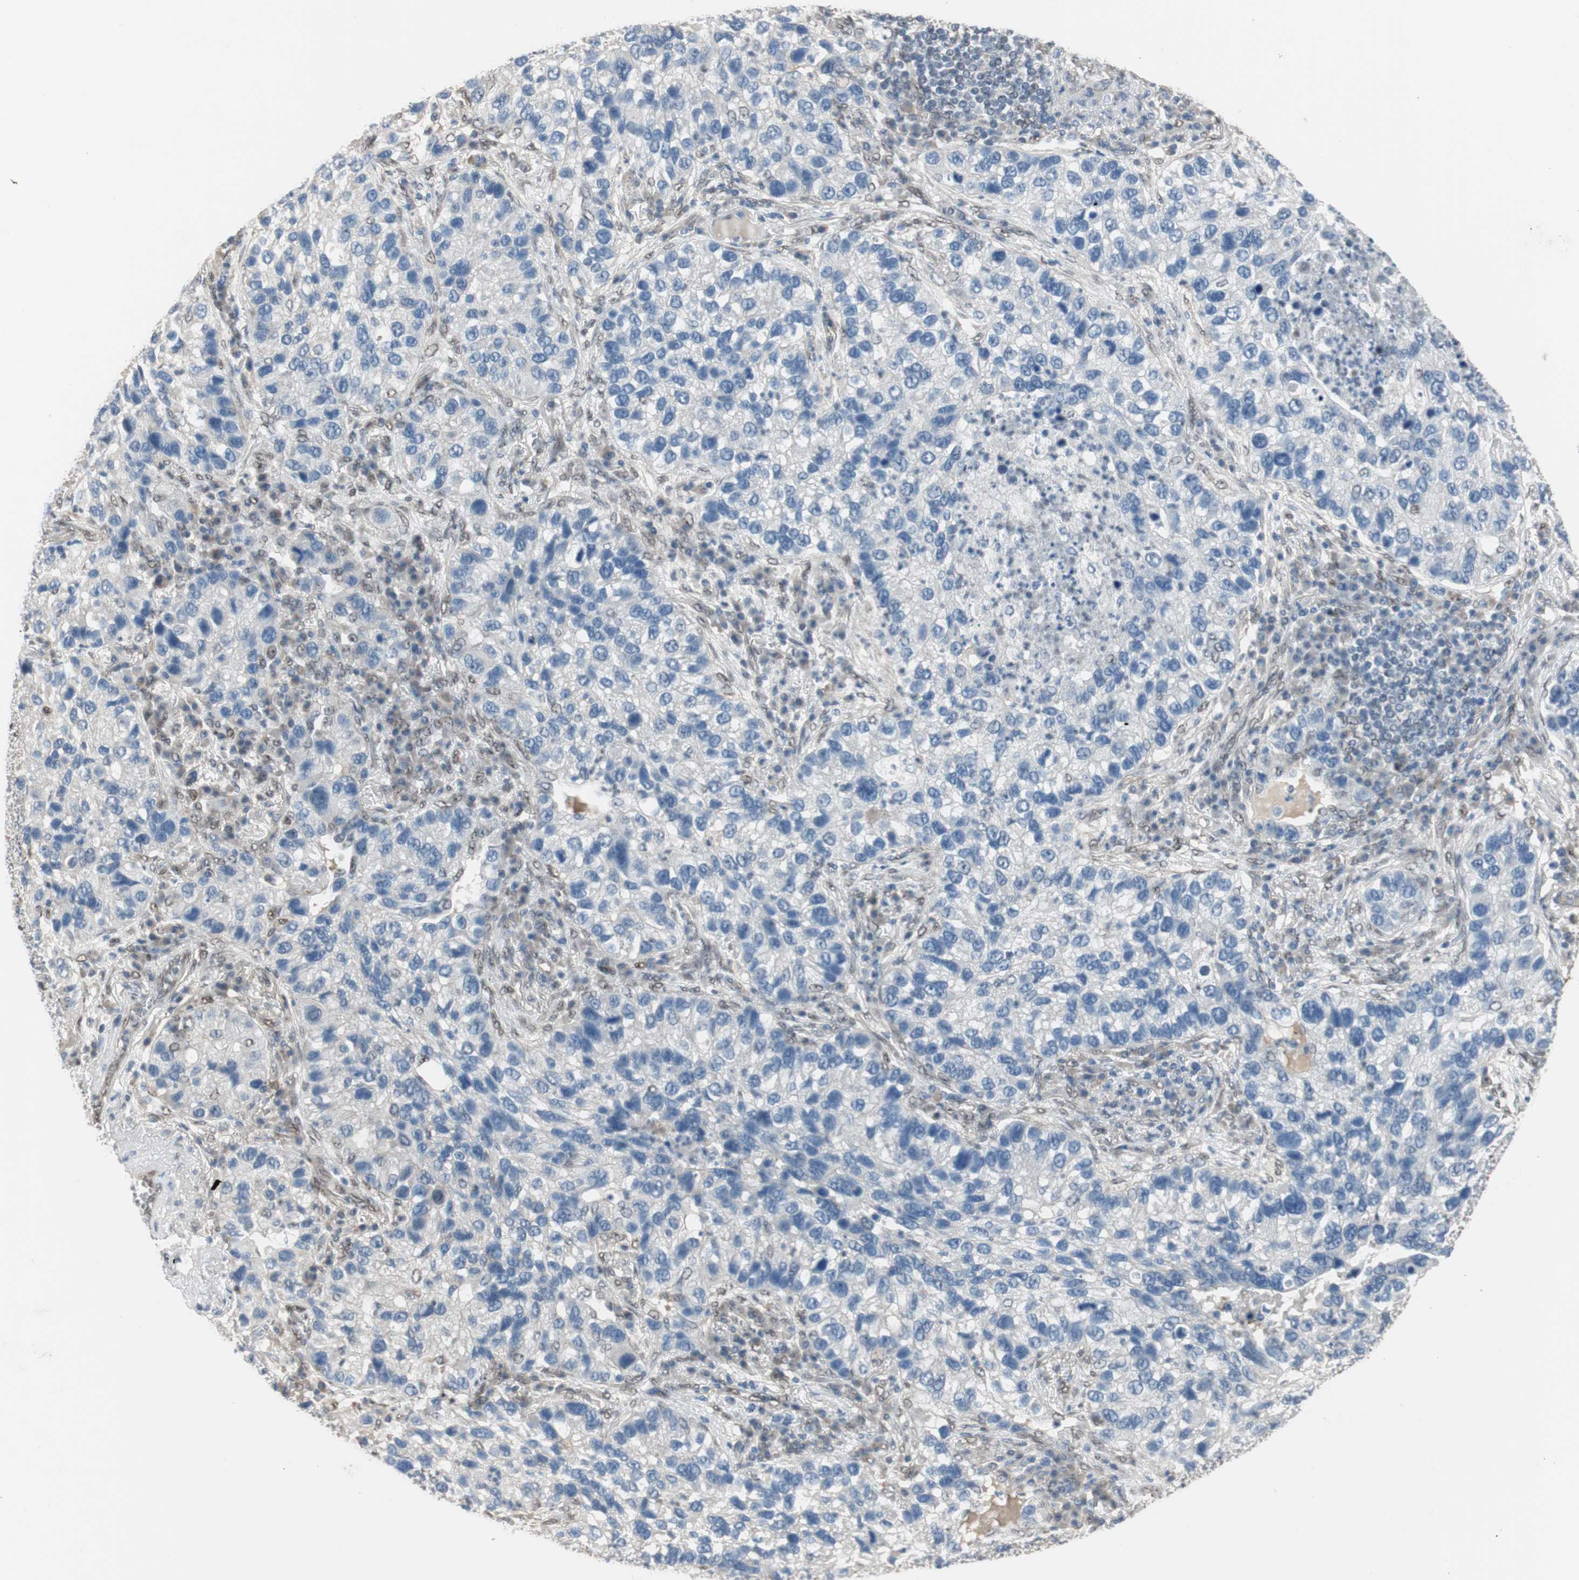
{"staining": {"intensity": "negative", "quantity": "none", "location": "none"}, "tissue": "lung cancer", "cell_type": "Tumor cells", "image_type": "cancer", "snomed": [{"axis": "morphology", "description": "Normal tissue, NOS"}, {"axis": "morphology", "description": "Adenocarcinoma, NOS"}, {"axis": "topography", "description": "Bronchus"}, {"axis": "topography", "description": "Lung"}], "caption": "DAB (3,3'-diaminobenzidine) immunohistochemical staining of lung cancer (adenocarcinoma) exhibits no significant staining in tumor cells.", "gene": "PML", "patient": {"sex": "male", "age": 54}}